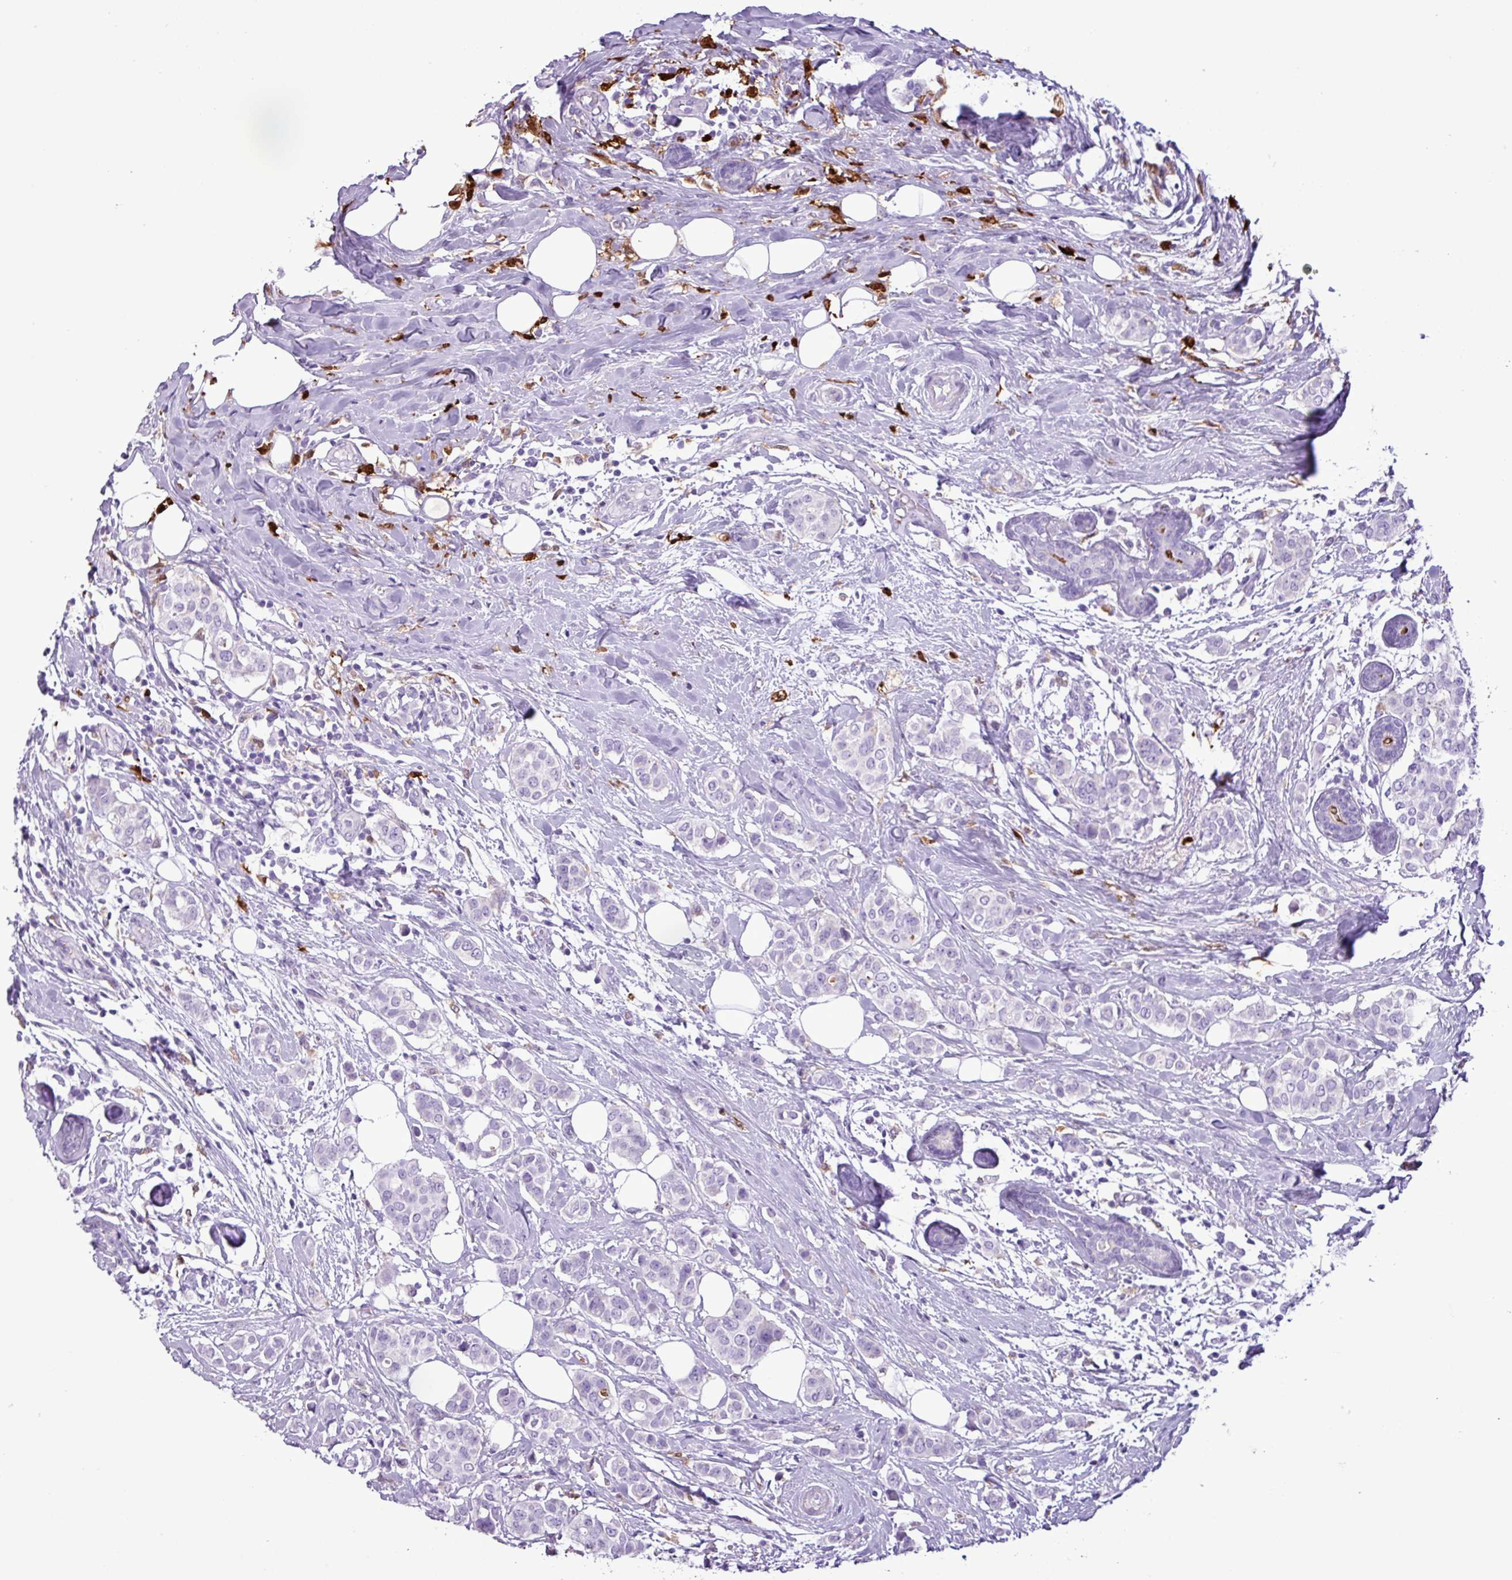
{"staining": {"intensity": "negative", "quantity": "none", "location": "none"}, "tissue": "breast cancer", "cell_type": "Tumor cells", "image_type": "cancer", "snomed": [{"axis": "morphology", "description": "Lobular carcinoma"}, {"axis": "topography", "description": "Breast"}], "caption": "Tumor cells show no significant protein positivity in breast cancer.", "gene": "TMEM200C", "patient": {"sex": "female", "age": 51}}